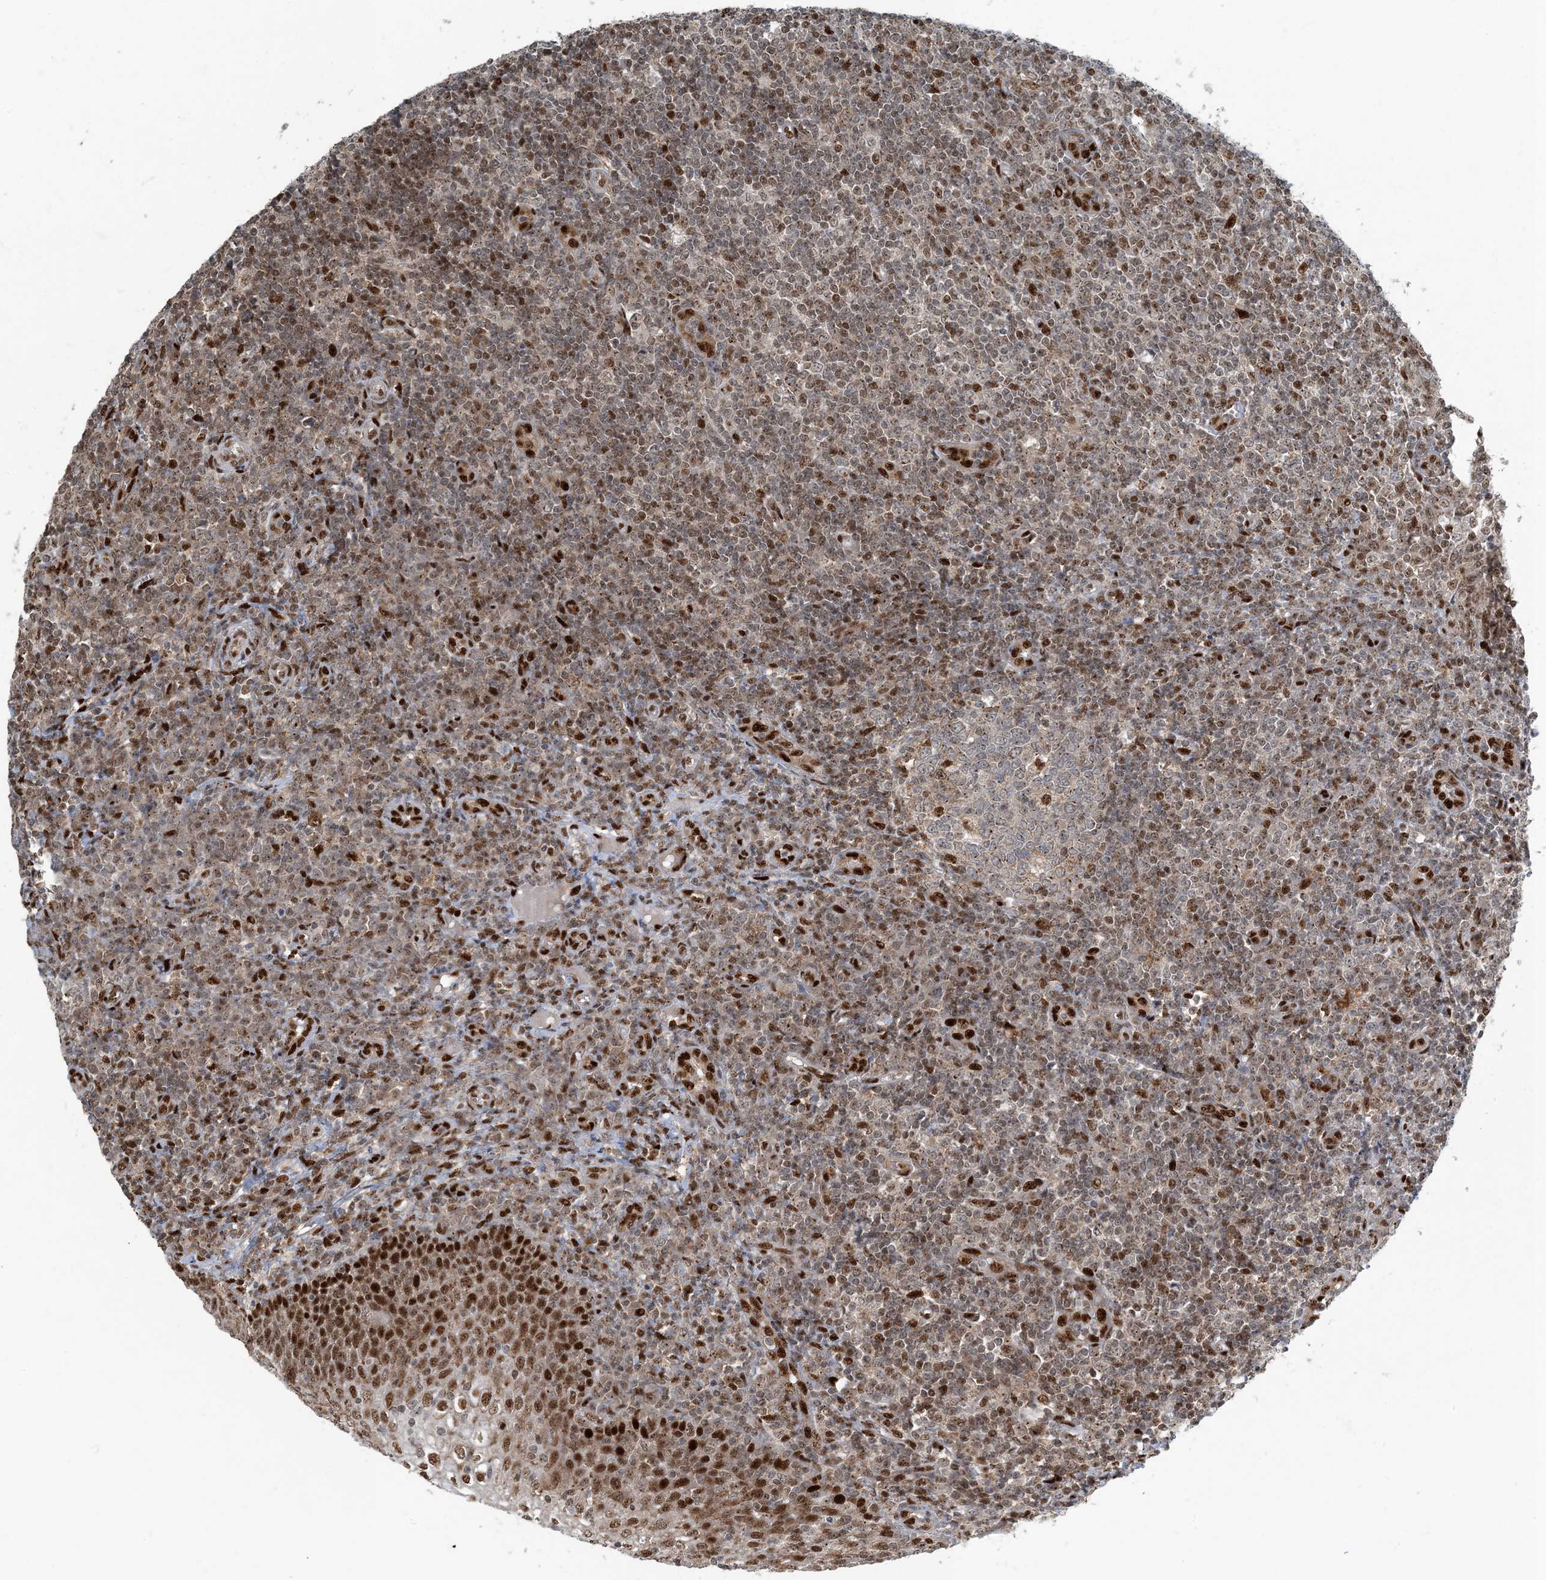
{"staining": {"intensity": "moderate", "quantity": "<25%", "location": "nuclear"}, "tissue": "tonsil", "cell_type": "Germinal center cells", "image_type": "normal", "snomed": [{"axis": "morphology", "description": "Normal tissue, NOS"}, {"axis": "topography", "description": "Tonsil"}], "caption": "Protein staining exhibits moderate nuclear expression in approximately <25% of germinal center cells in benign tonsil.", "gene": "MBD1", "patient": {"sex": "female", "age": 19}}